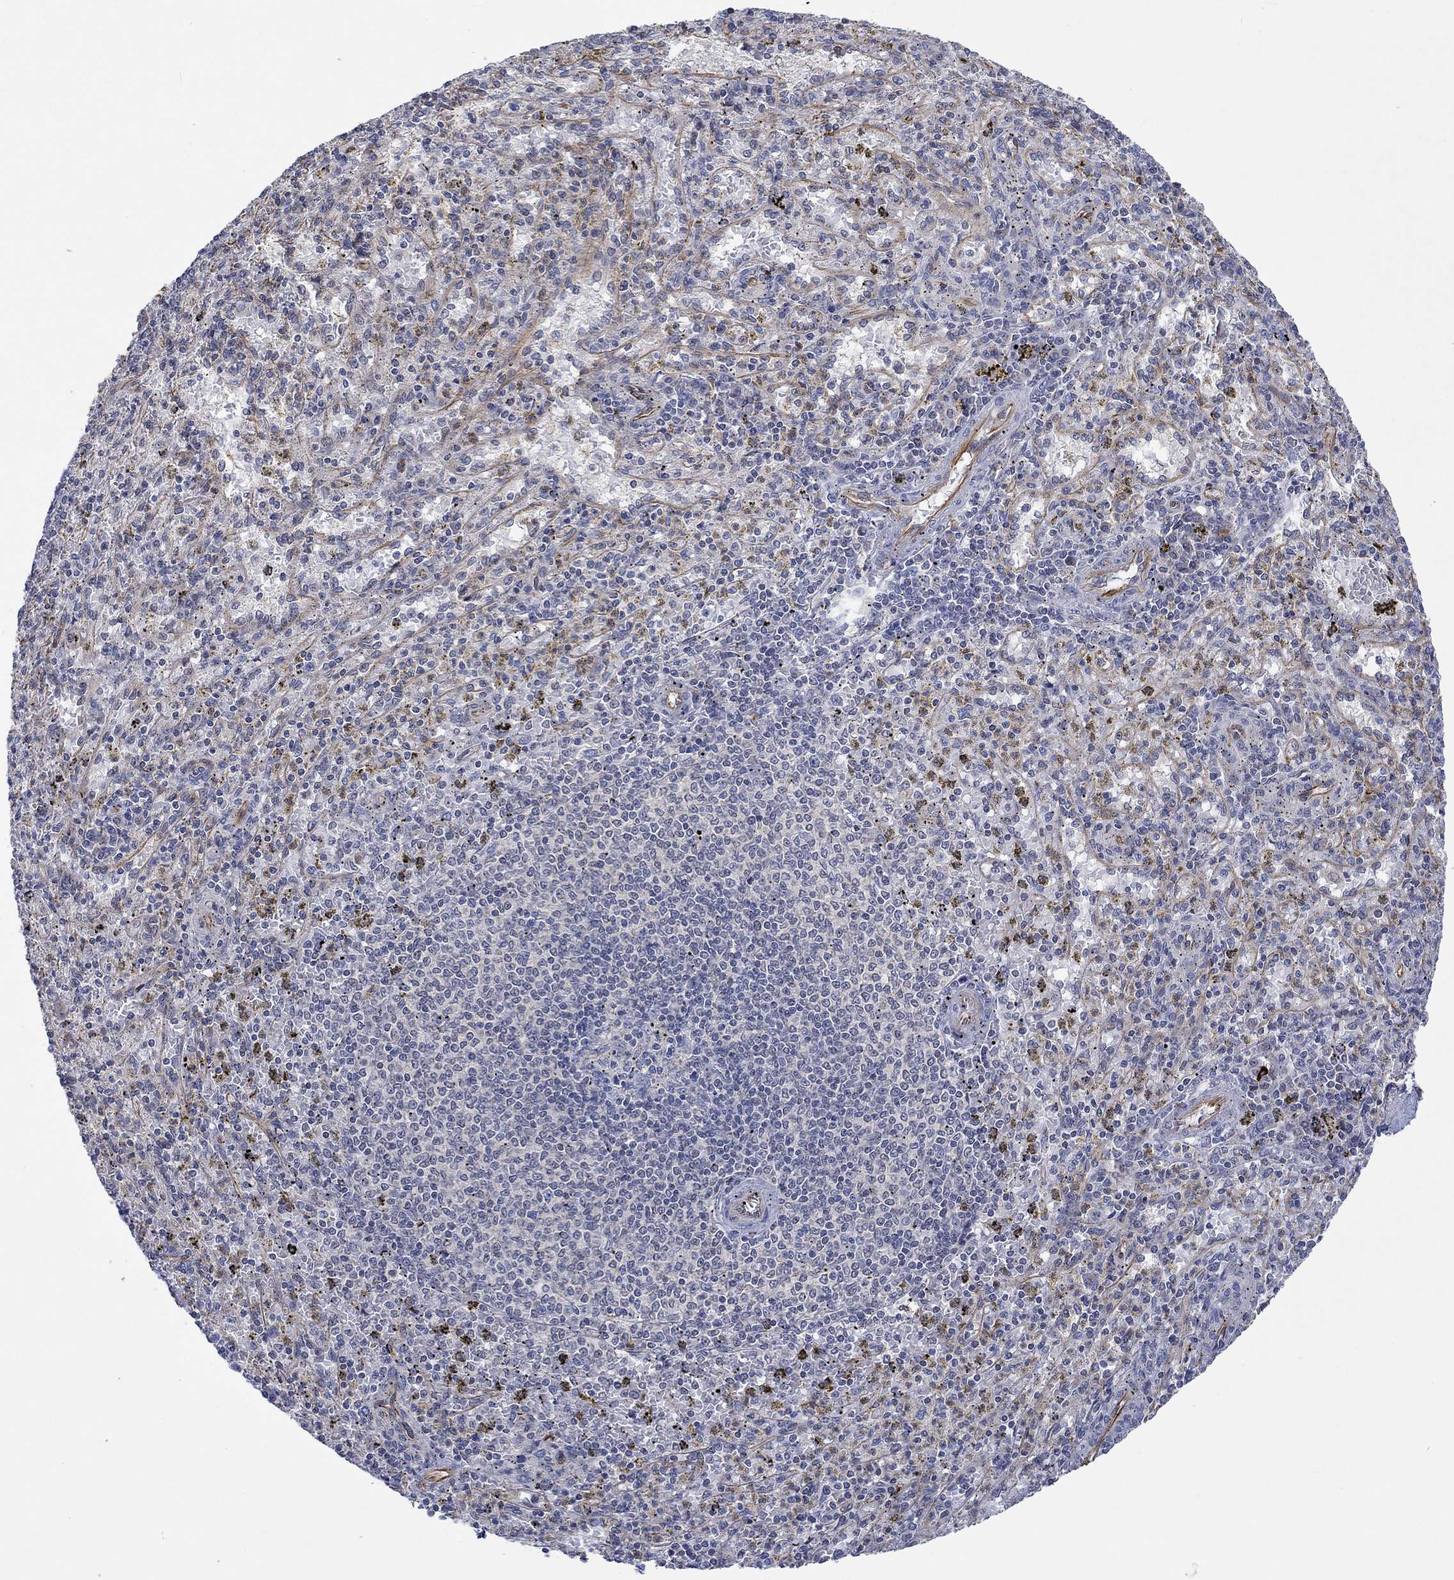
{"staining": {"intensity": "negative", "quantity": "none", "location": "none"}, "tissue": "spleen", "cell_type": "Cells in red pulp", "image_type": "normal", "snomed": [{"axis": "morphology", "description": "Normal tissue, NOS"}, {"axis": "topography", "description": "Spleen"}], "caption": "Immunohistochemistry photomicrograph of normal spleen stained for a protein (brown), which reveals no positivity in cells in red pulp.", "gene": "CAMK1D", "patient": {"sex": "male", "age": 60}}